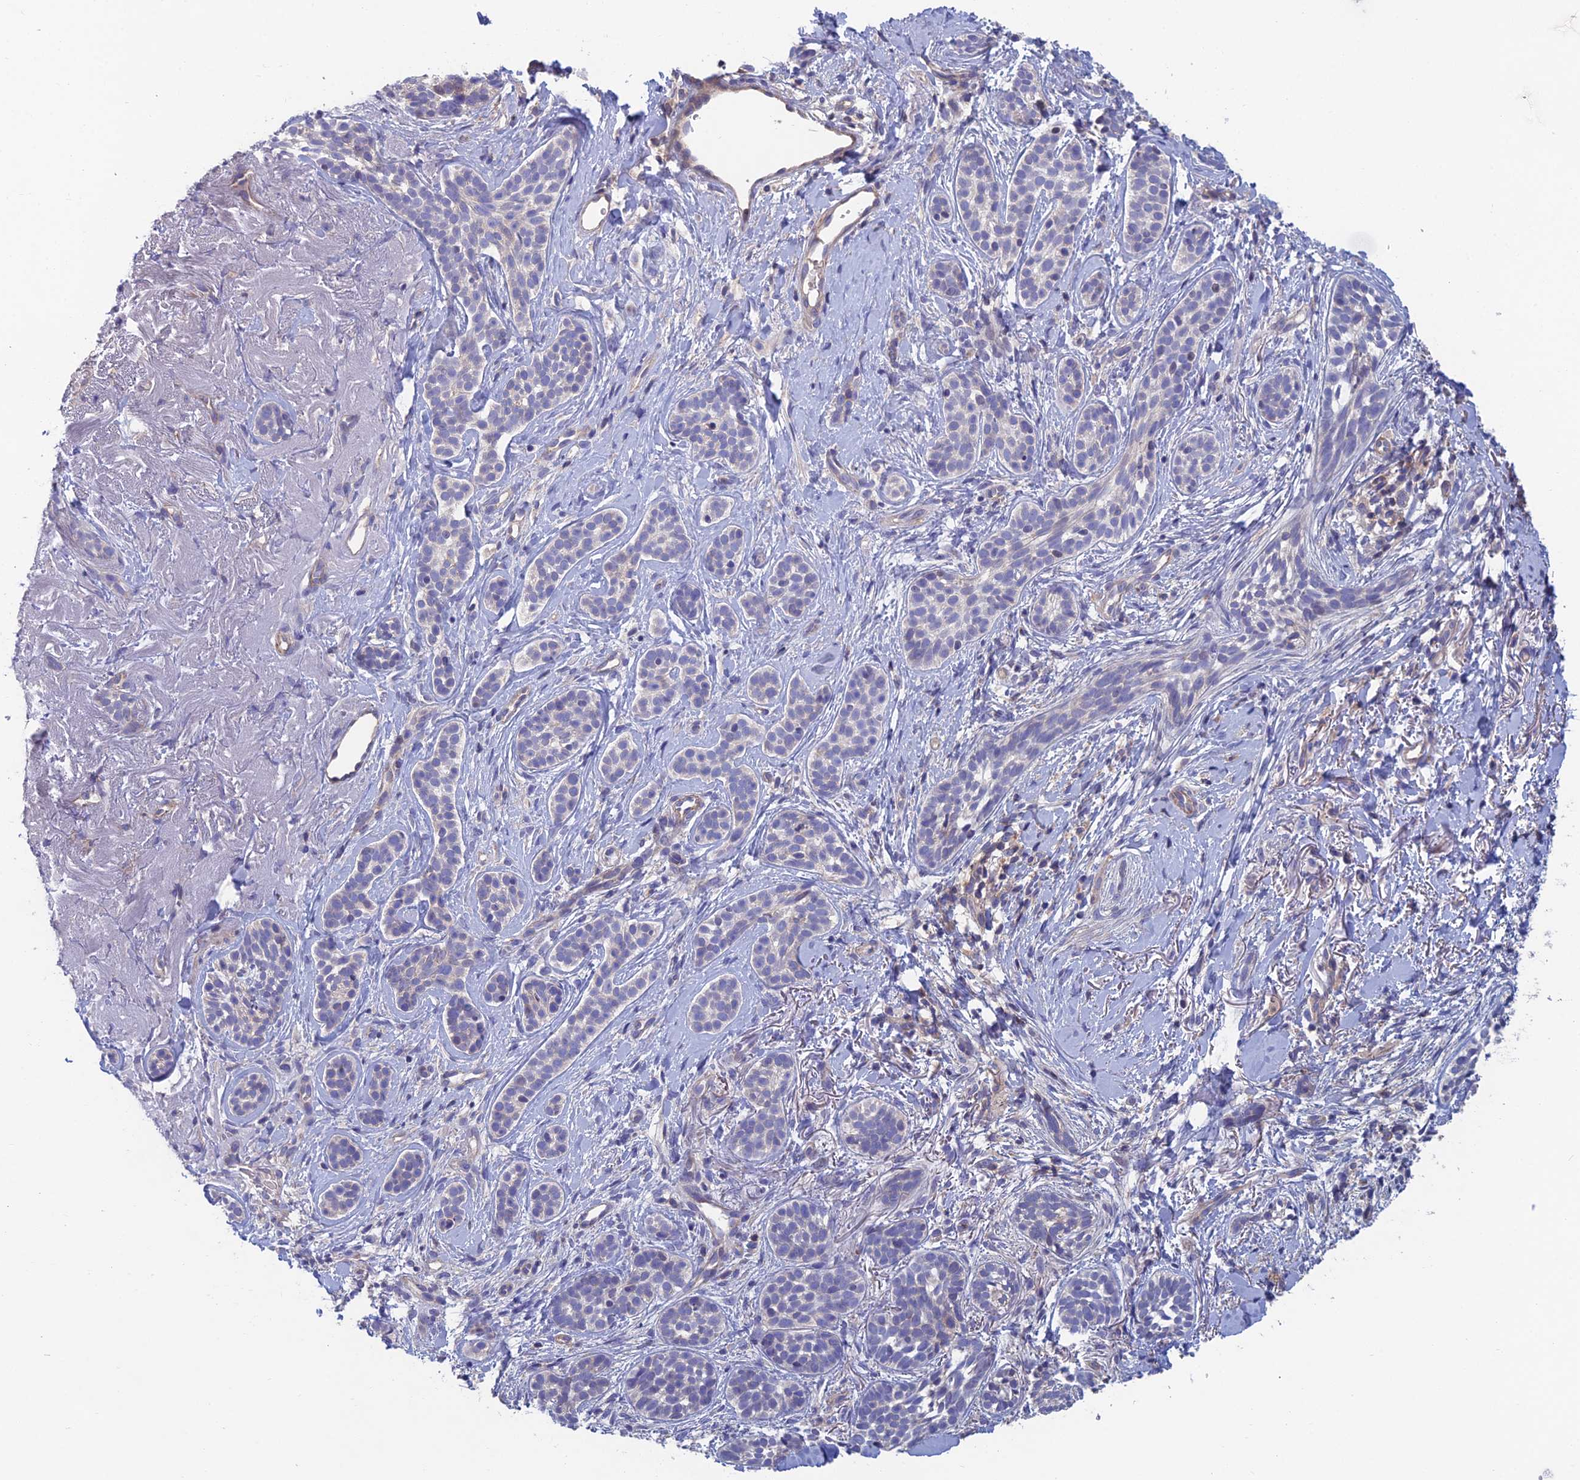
{"staining": {"intensity": "negative", "quantity": "none", "location": "none"}, "tissue": "skin cancer", "cell_type": "Tumor cells", "image_type": "cancer", "snomed": [{"axis": "morphology", "description": "Basal cell carcinoma"}, {"axis": "topography", "description": "Skin"}], "caption": "IHC micrograph of neoplastic tissue: skin cancer stained with DAB (3,3'-diaminobenzidine) exhibits no significant protein positivity in tumor cells.", "gene": "USP37", "patient": {"sex": "male", "age": 71}}